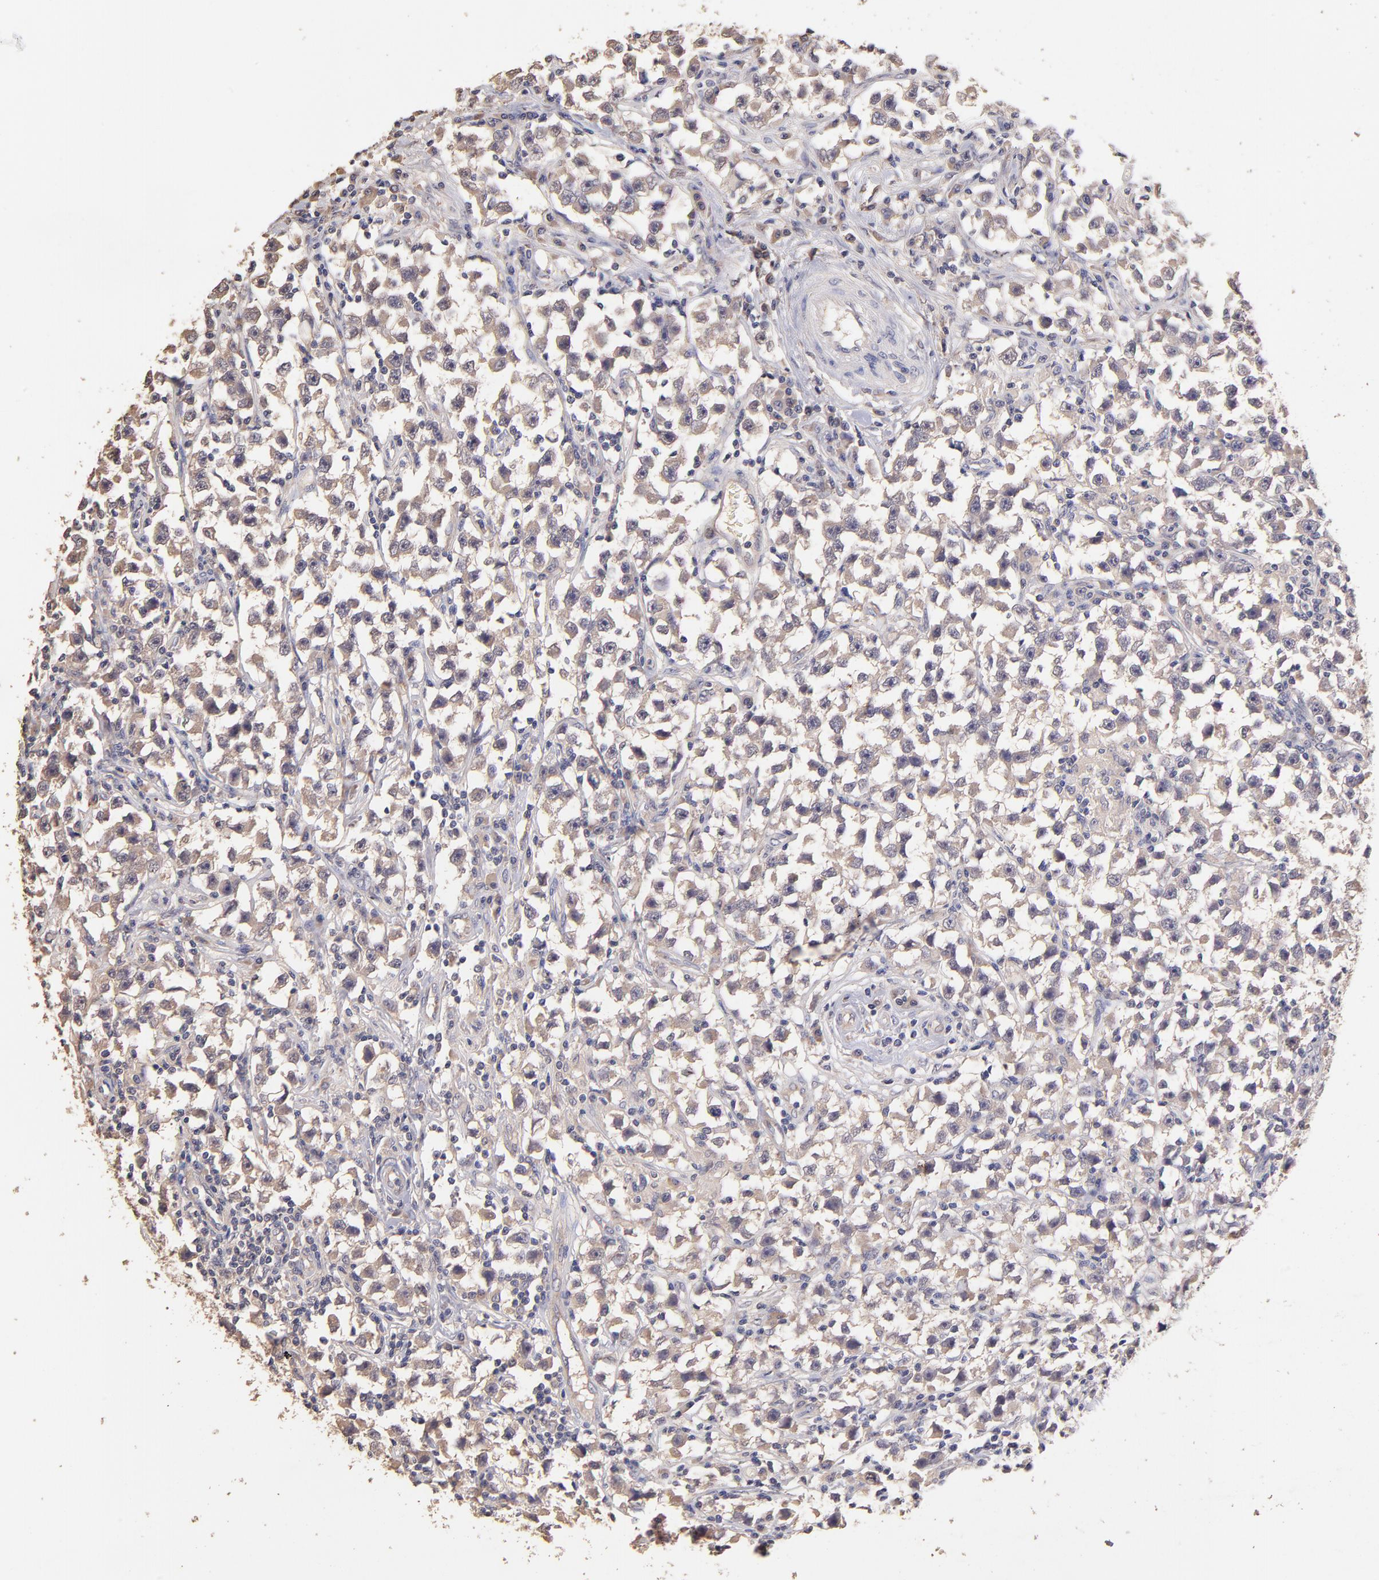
{"staining": {"intensity": "weak", "quantity": ">75%", "location": "cytoplasmic/membranous"}, "tissue": "testis cancer", "cell_type": "Tumor cells", "image_type": "cancer", "snomed": [{"axis": "morphology", "description": "Seminoma, NOS"}, {"axis": "topography", "description": "Testis"}], "caption": "A photomicrograph of seminoma (testis) stained for a protein shows weak cytoplasmic/membranous brown staining in tumor cells.", "gene": "RNASEL", "patient": {"sex": "male", "age": 33}}